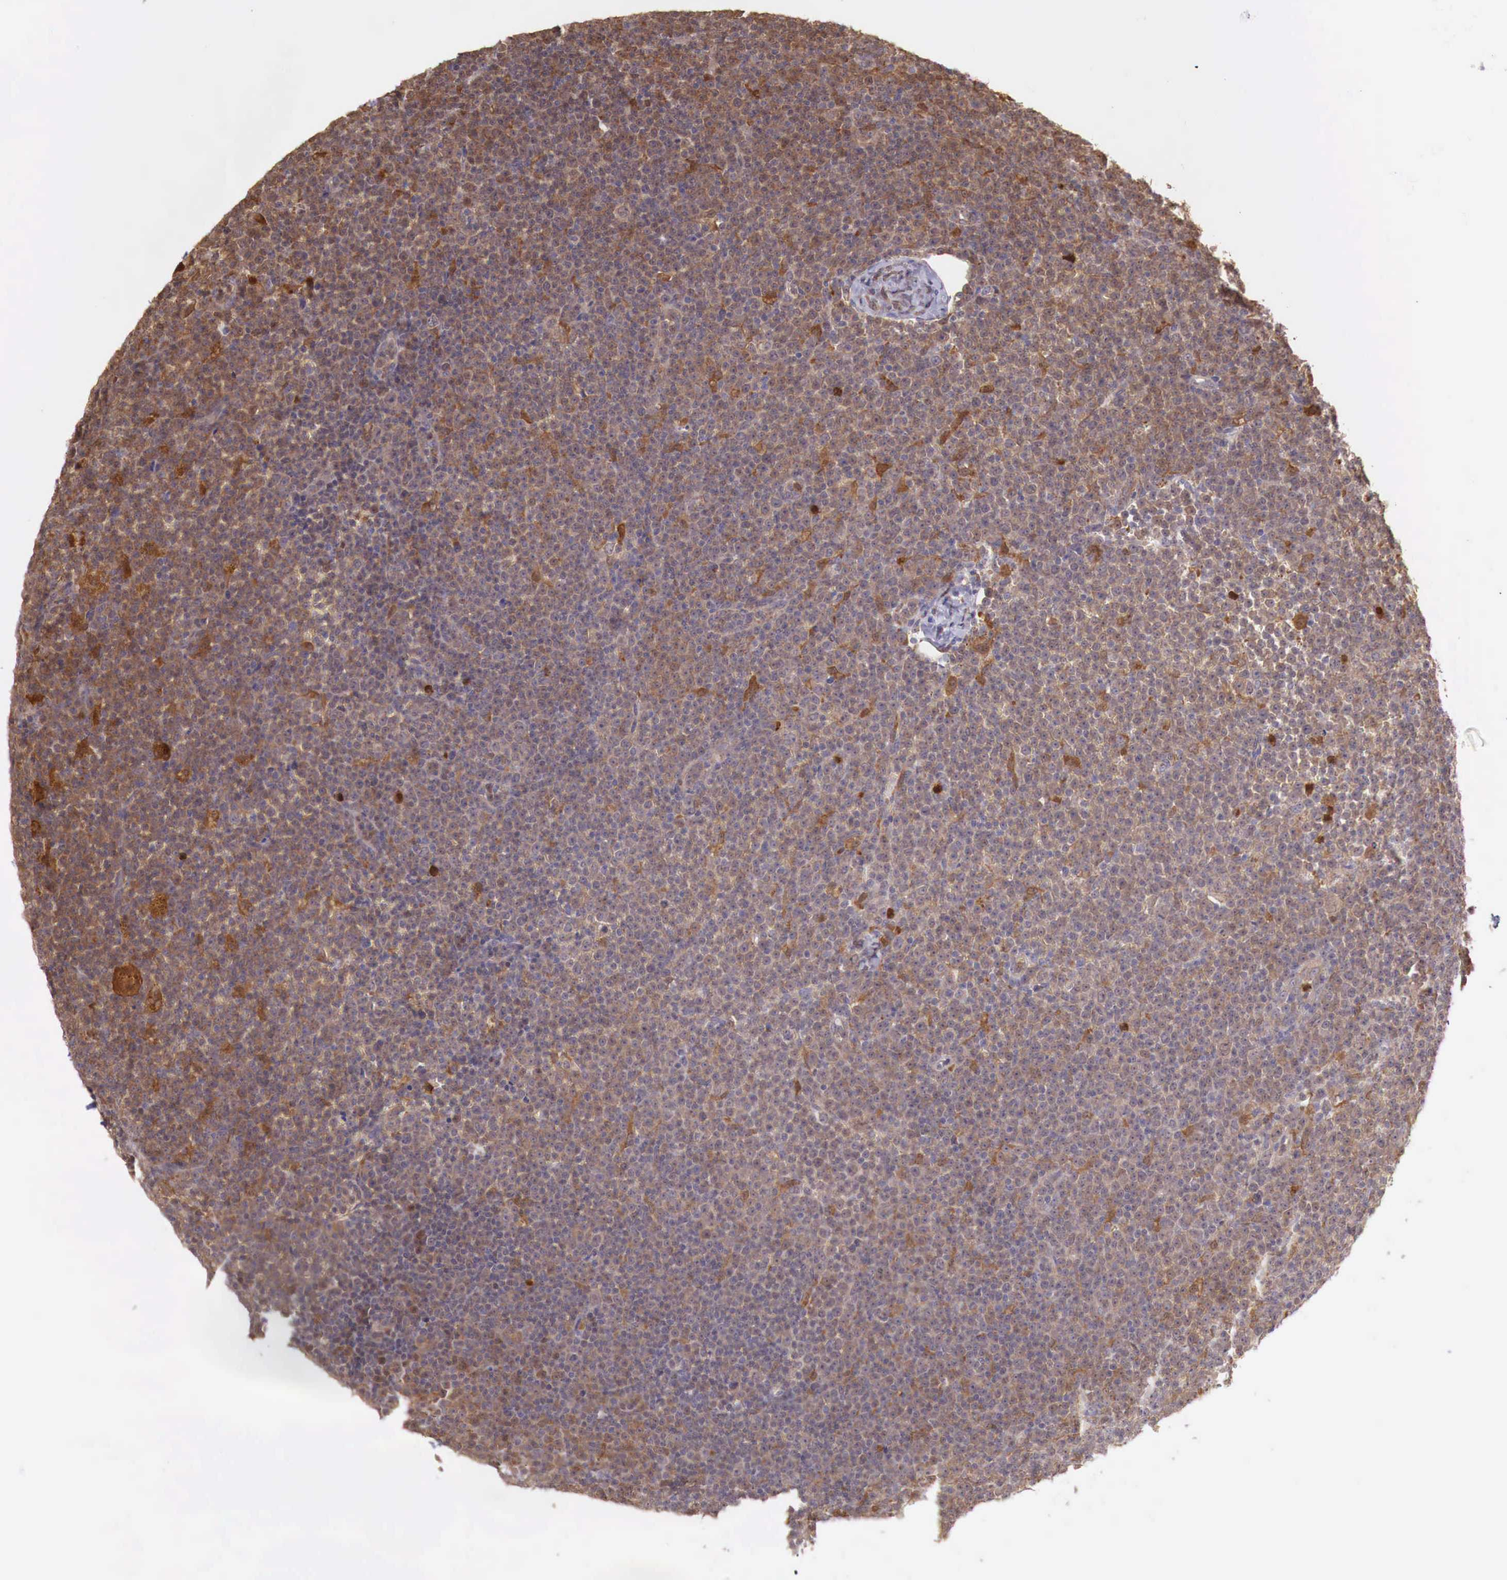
{"staining": {"intensity": "weak", "quantity": ">75%", "location": "cytoplasmic/membranous"}, "tissue": "lymphoma", "cell_type": "Tumor cells", "image_type": "cancer", "snomed": [{"axis": "morphology", "description": "Malignant lymphoma, non-Hodgkin's type, Low grade"}, {"axis": "topography", "description": "Lymph node"}], "caption": "Malignant lymphoma, non-Hodgkin's type (low-grade) tissue displays weak cytoplasmic/membranous positivity in approximately >75% of tumor cells", "gene": "GAB2", "patient": {"sex": "male", "age": 50}}